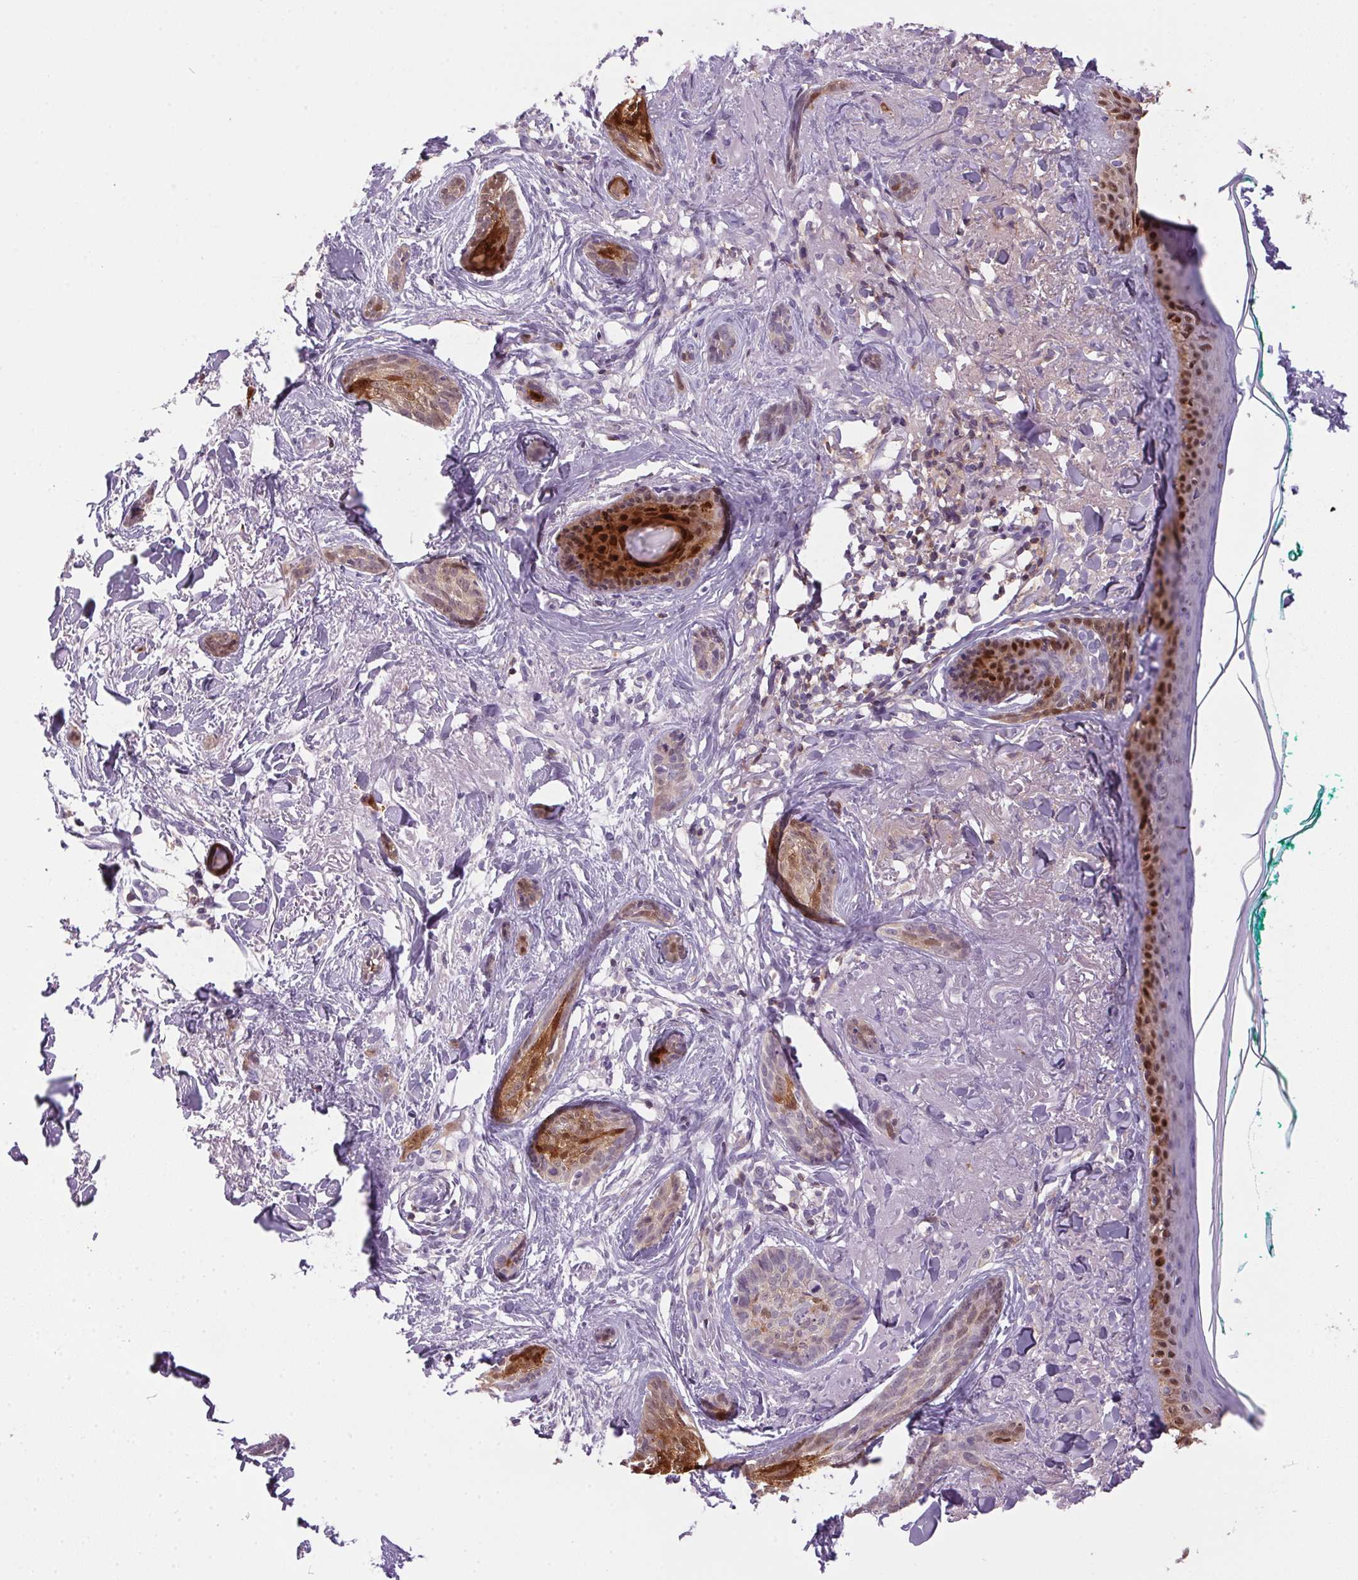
{"staining": {"intensity": "moderate", "quantity": "25%-75%", "location": "cytoplasmic/membranous"}, "tissue": "skin cancer", "cell_type": "Tumor cells", "image_type": "cancer", "snomed": [{"axis": "morphology", "description": "Basal cell carcinoma"}, {"axis": "topography", "description": "Skin"}], "caption": "The immunohistochemical stain shows moderate cytoplasmic/membranous staining in tumor cells of basal cell carcinoma (skin) tissue.", "gene": "S100A2", "patient": {"sex": "female", "age": 78}}